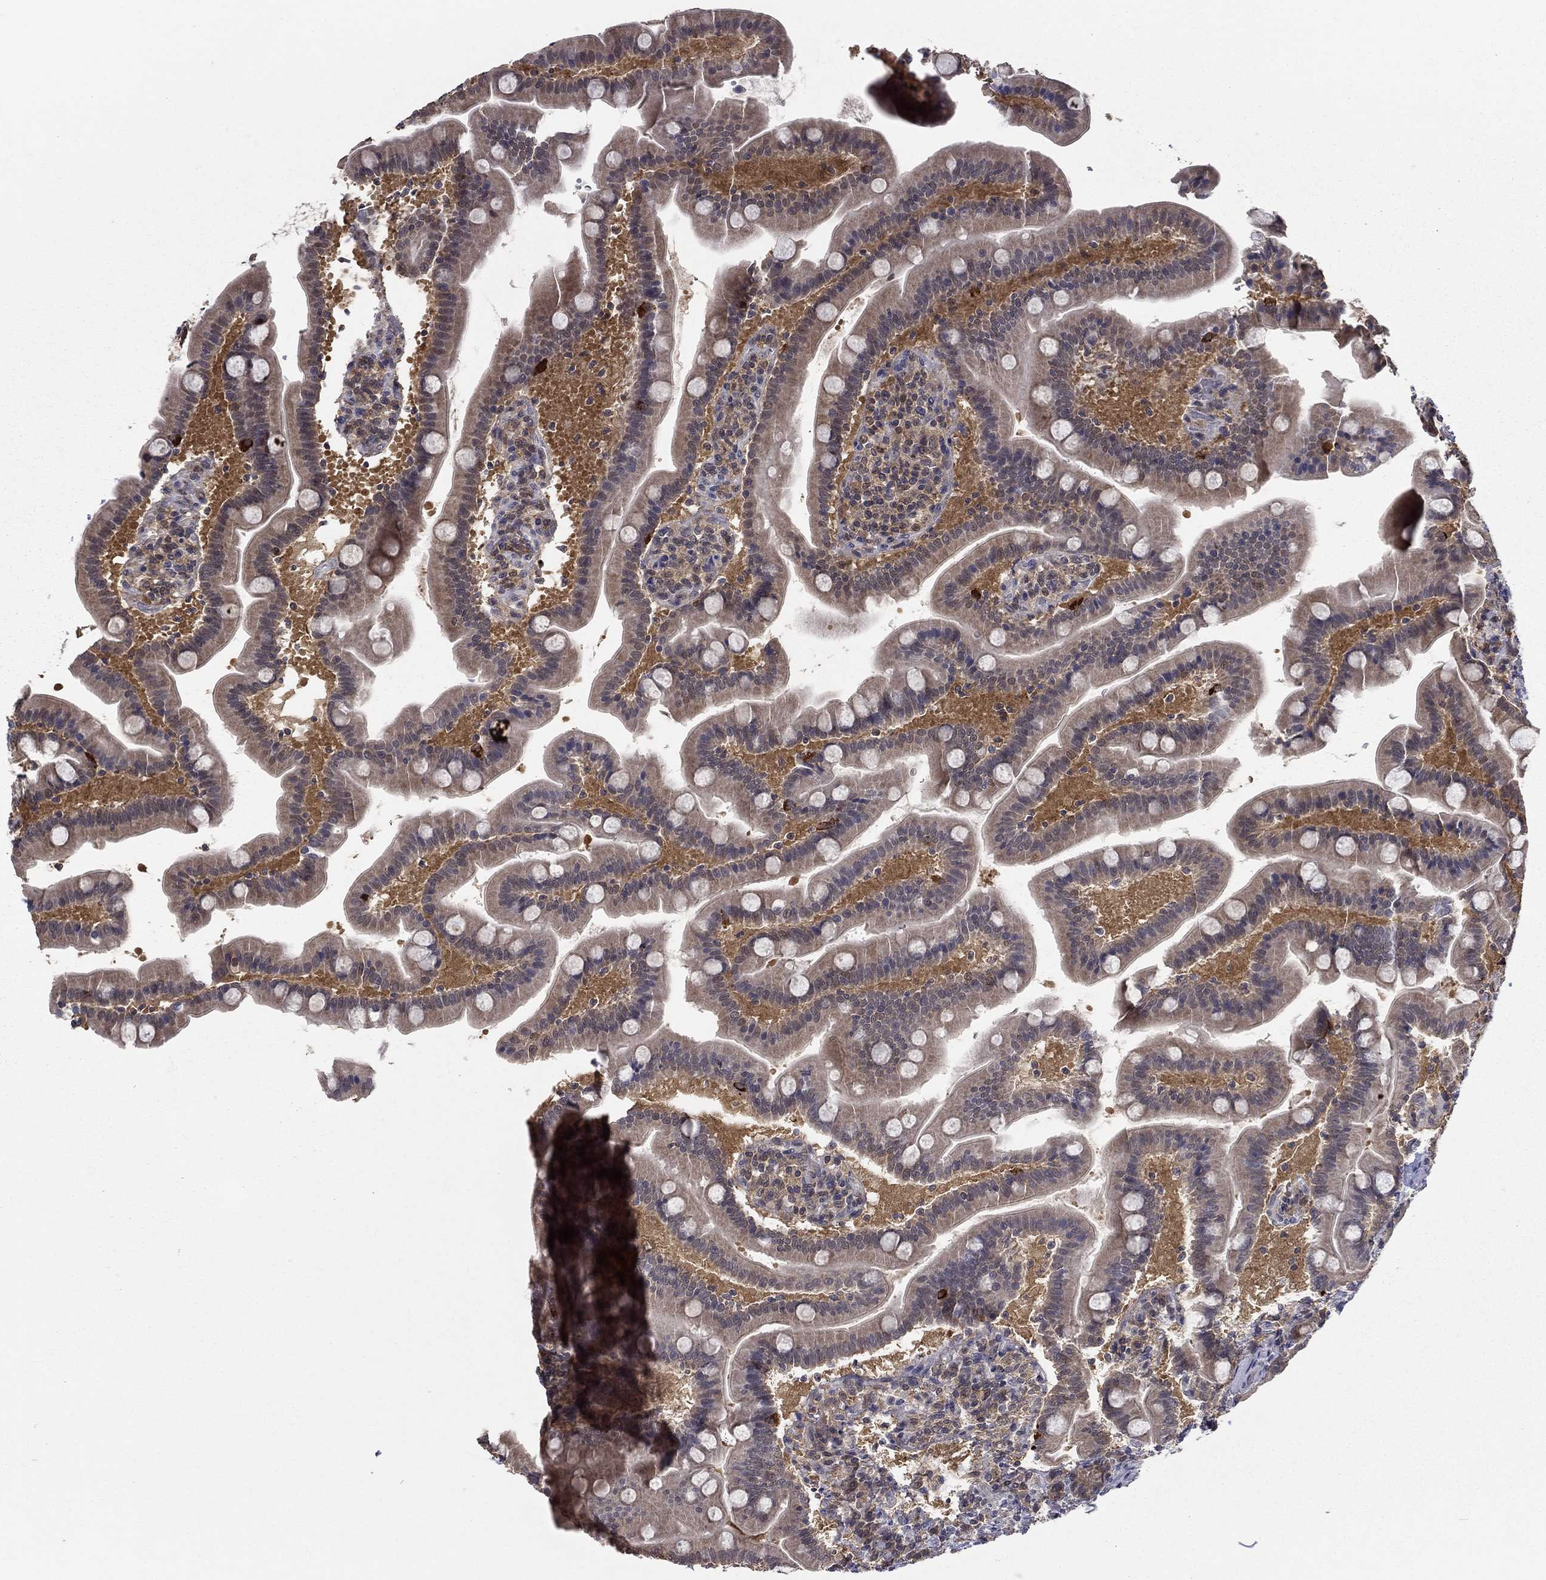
{"staining": {"intensity": "moderate", "quantity": "<25%", "location": "cytoplasmic/membranous"}, "tissue": "small intestine", "cell_type": "Glandular cells", "image_type": "normal", "snomed": [{"axis": "morphology", "description": "Normal tissue, NOS"}, {"axis": "topography", "description": "Small intestine"}], "caption": "A micrograph of human small intestine stained for a protein exhibits moderate cytoplasmic/membranous brown staining in glandular cells.", "gene": "NIT2", "patient": {"sex": "male", "age": 66}}